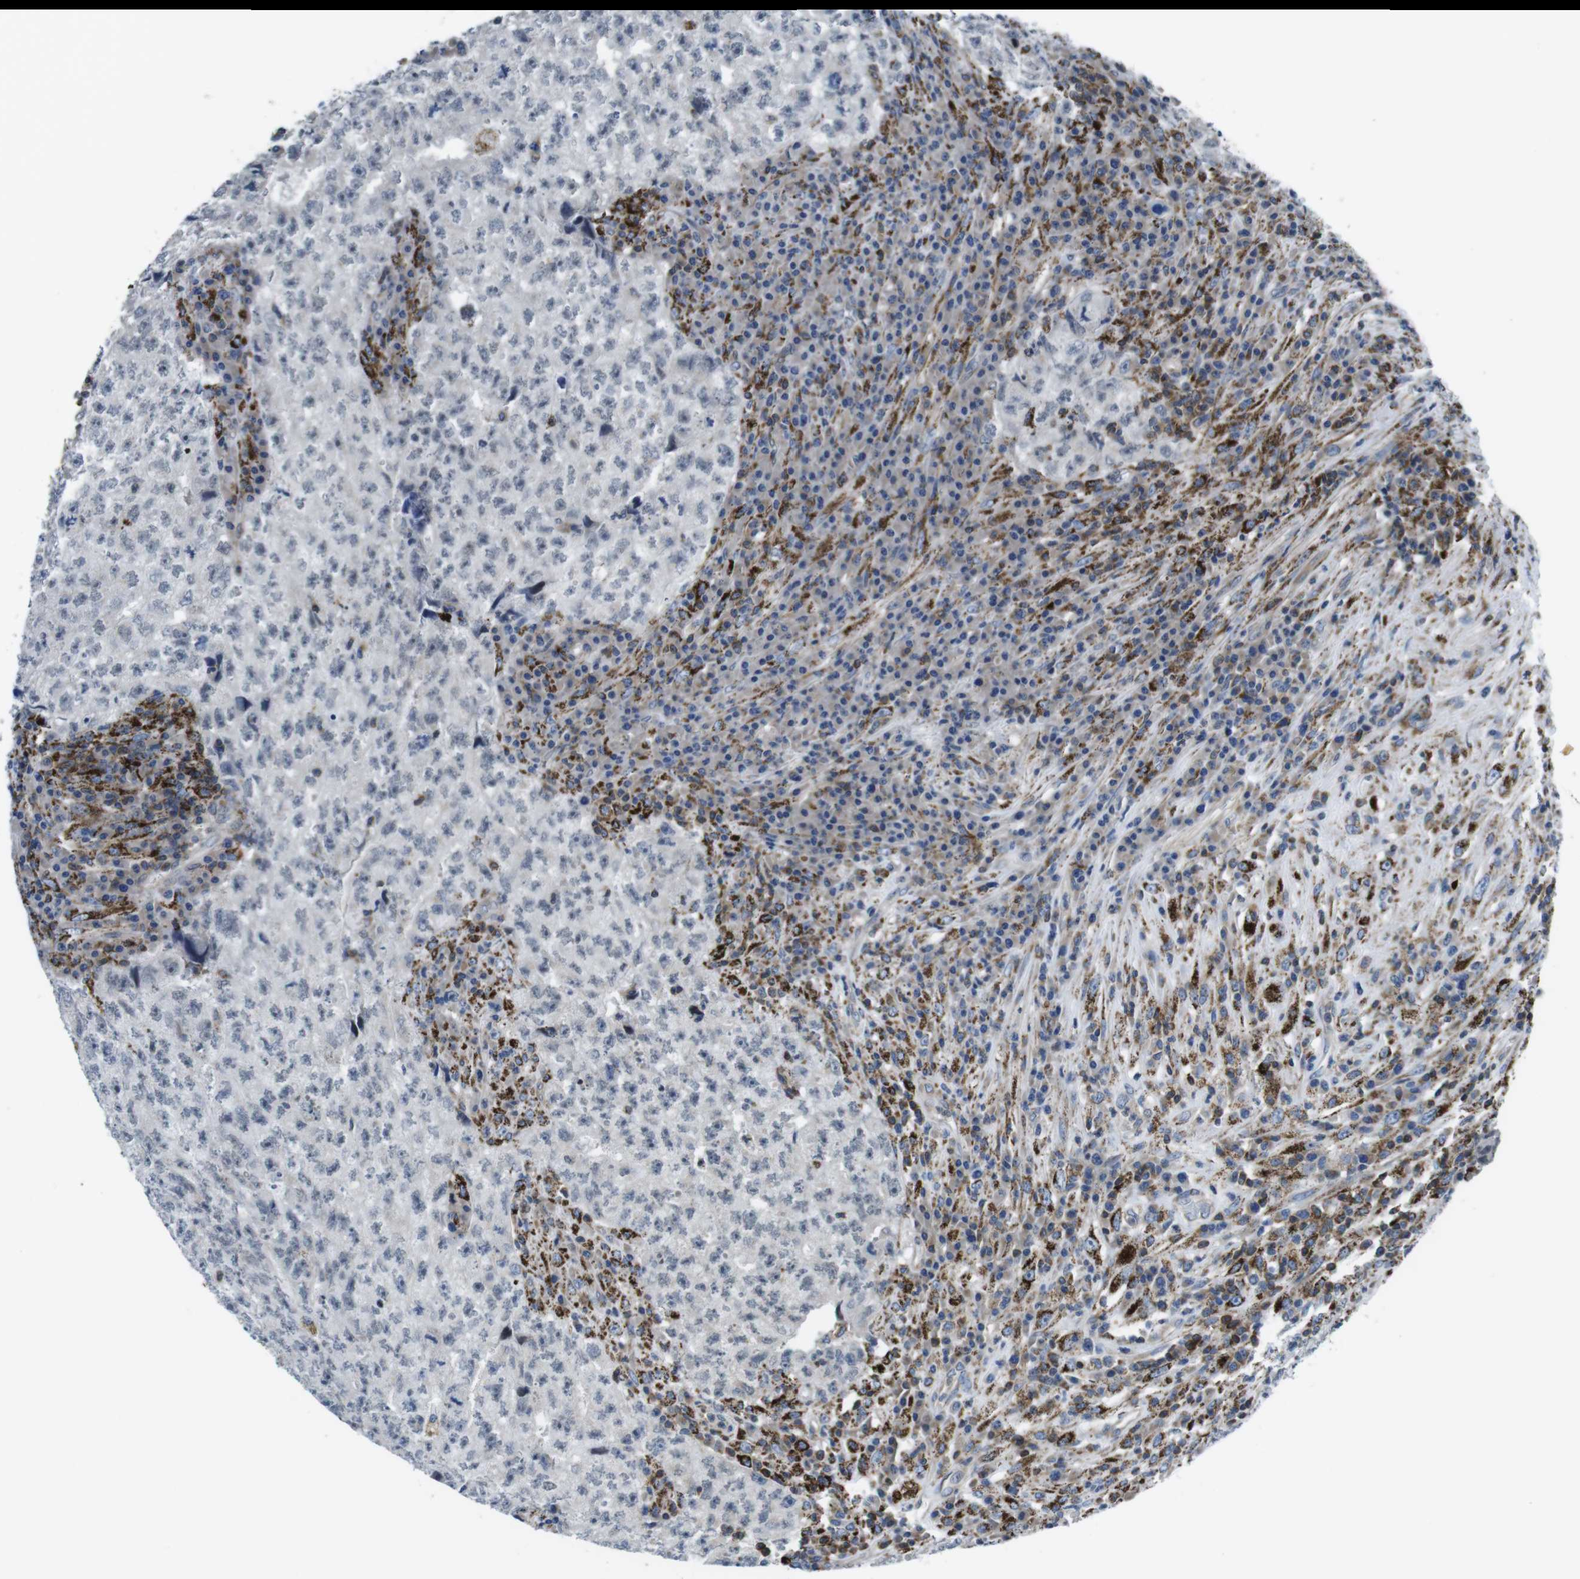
{"staining": {"intensity": "negative", "quantity": "none", "location": "none"}, "tissue": "testis cancer", "cell_type": "Tumor cells", "image_type": "cancer", "snomed": [{"axis": "morphology", "description": "Necrosis, NOS"}, {"axis": "morphology", "description": "Carcinoma, Embryonal, NOS"}, {"axis": "topography", "description": "Testis"}], "caption": "Immunohistochemical staining of embryonal carcinoma (testis) demonstrates no significant staining in tumor cells.", "gene": "KCNE3", "patient": {"sex": "male", "age": 19}}